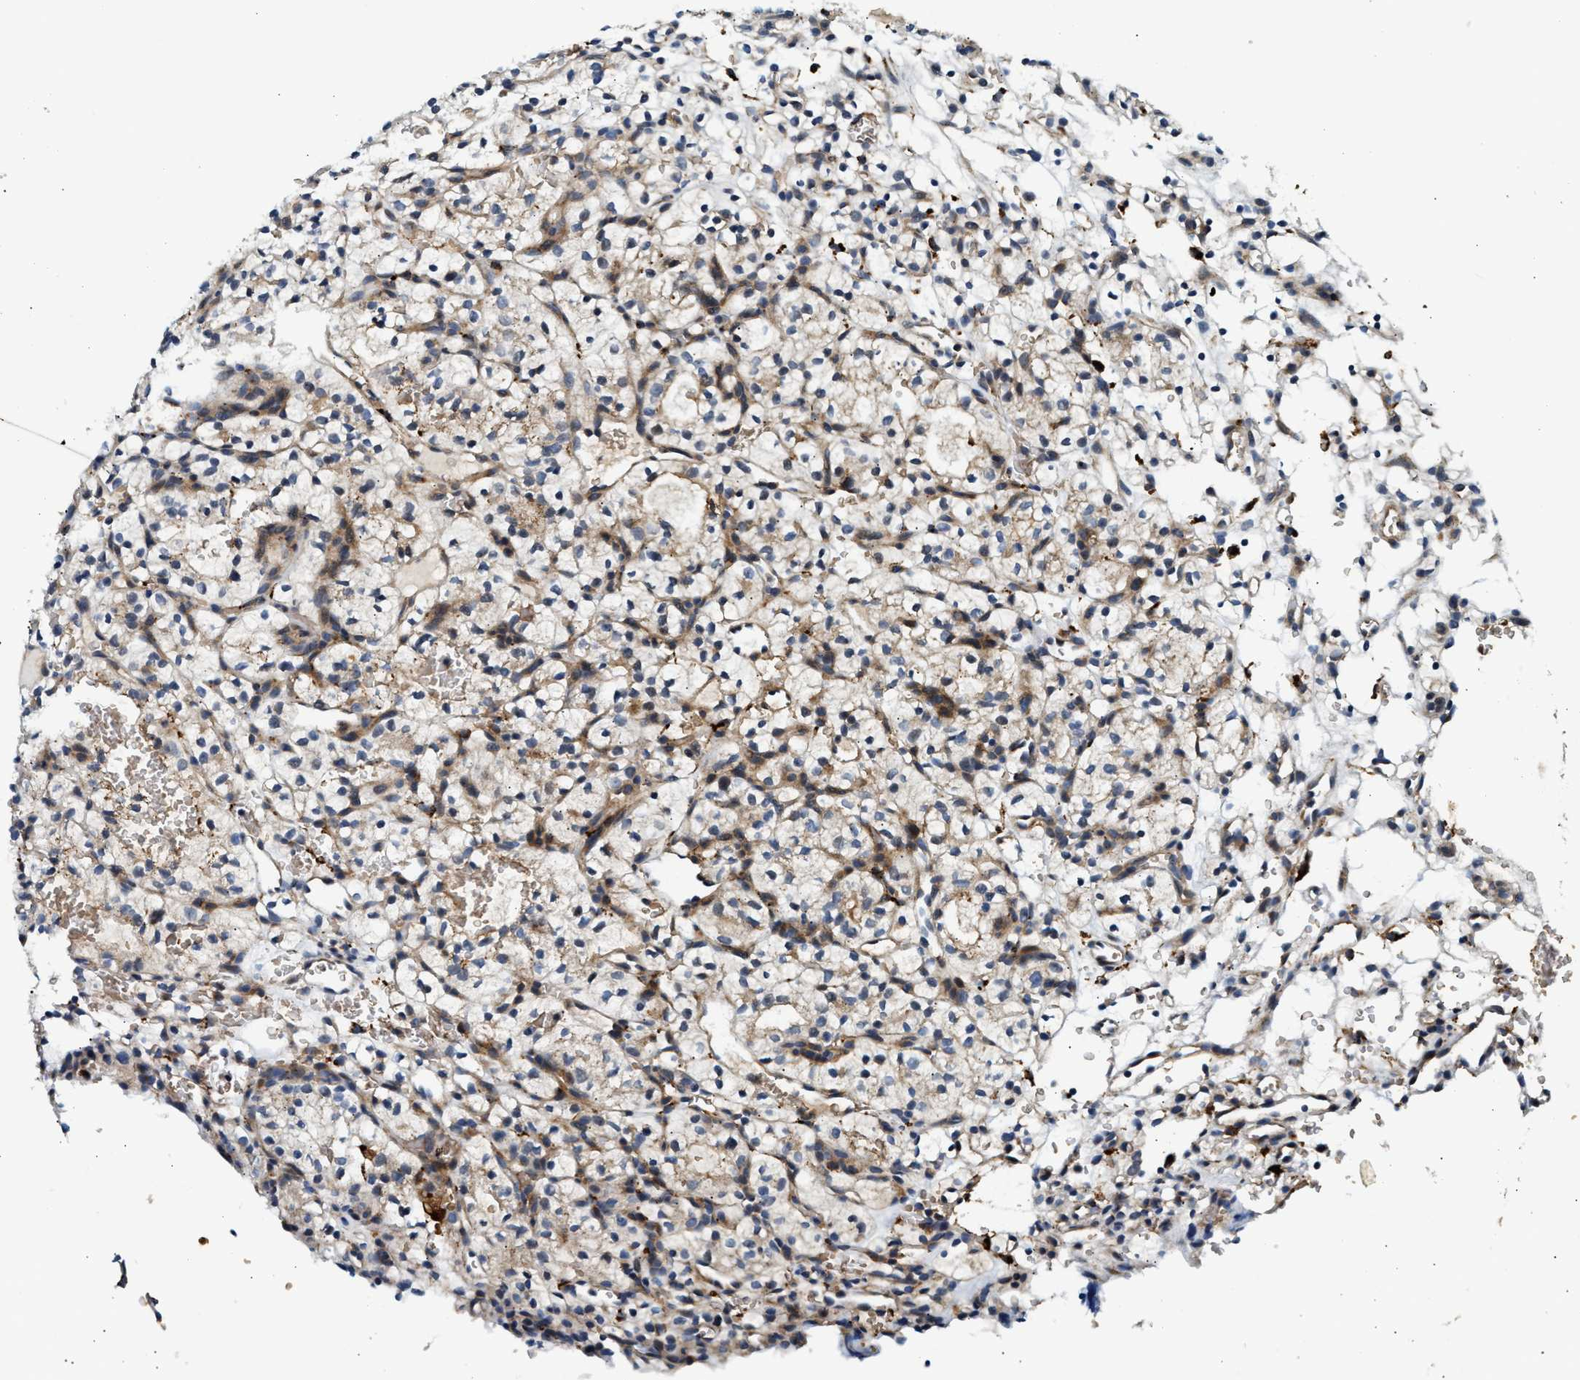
{"staining": {"intensity": "negative", "quantity": "none", "location": "none"}, "tissue": "renal cancer", "cell_type": "Tumor cells", "image_type": "cancer", "snomed": [{"axis": "morphology", "description": "Adenocarcinoma, NOS"}, {"axis": "topography", "description": "Kidney"}], "caption": "A high-resolution micrograph shows immunohistochemistry staining of adenocarcinoma (renal), which displays no significant expression in tumor cells. (Stains: DAB immunohistochemistry with hematoxylin counter stain, Microscopy: brightfield microscopy at high magnification).", "gene": "PLD3", "patient": {"sex": "female", "age": 57}}